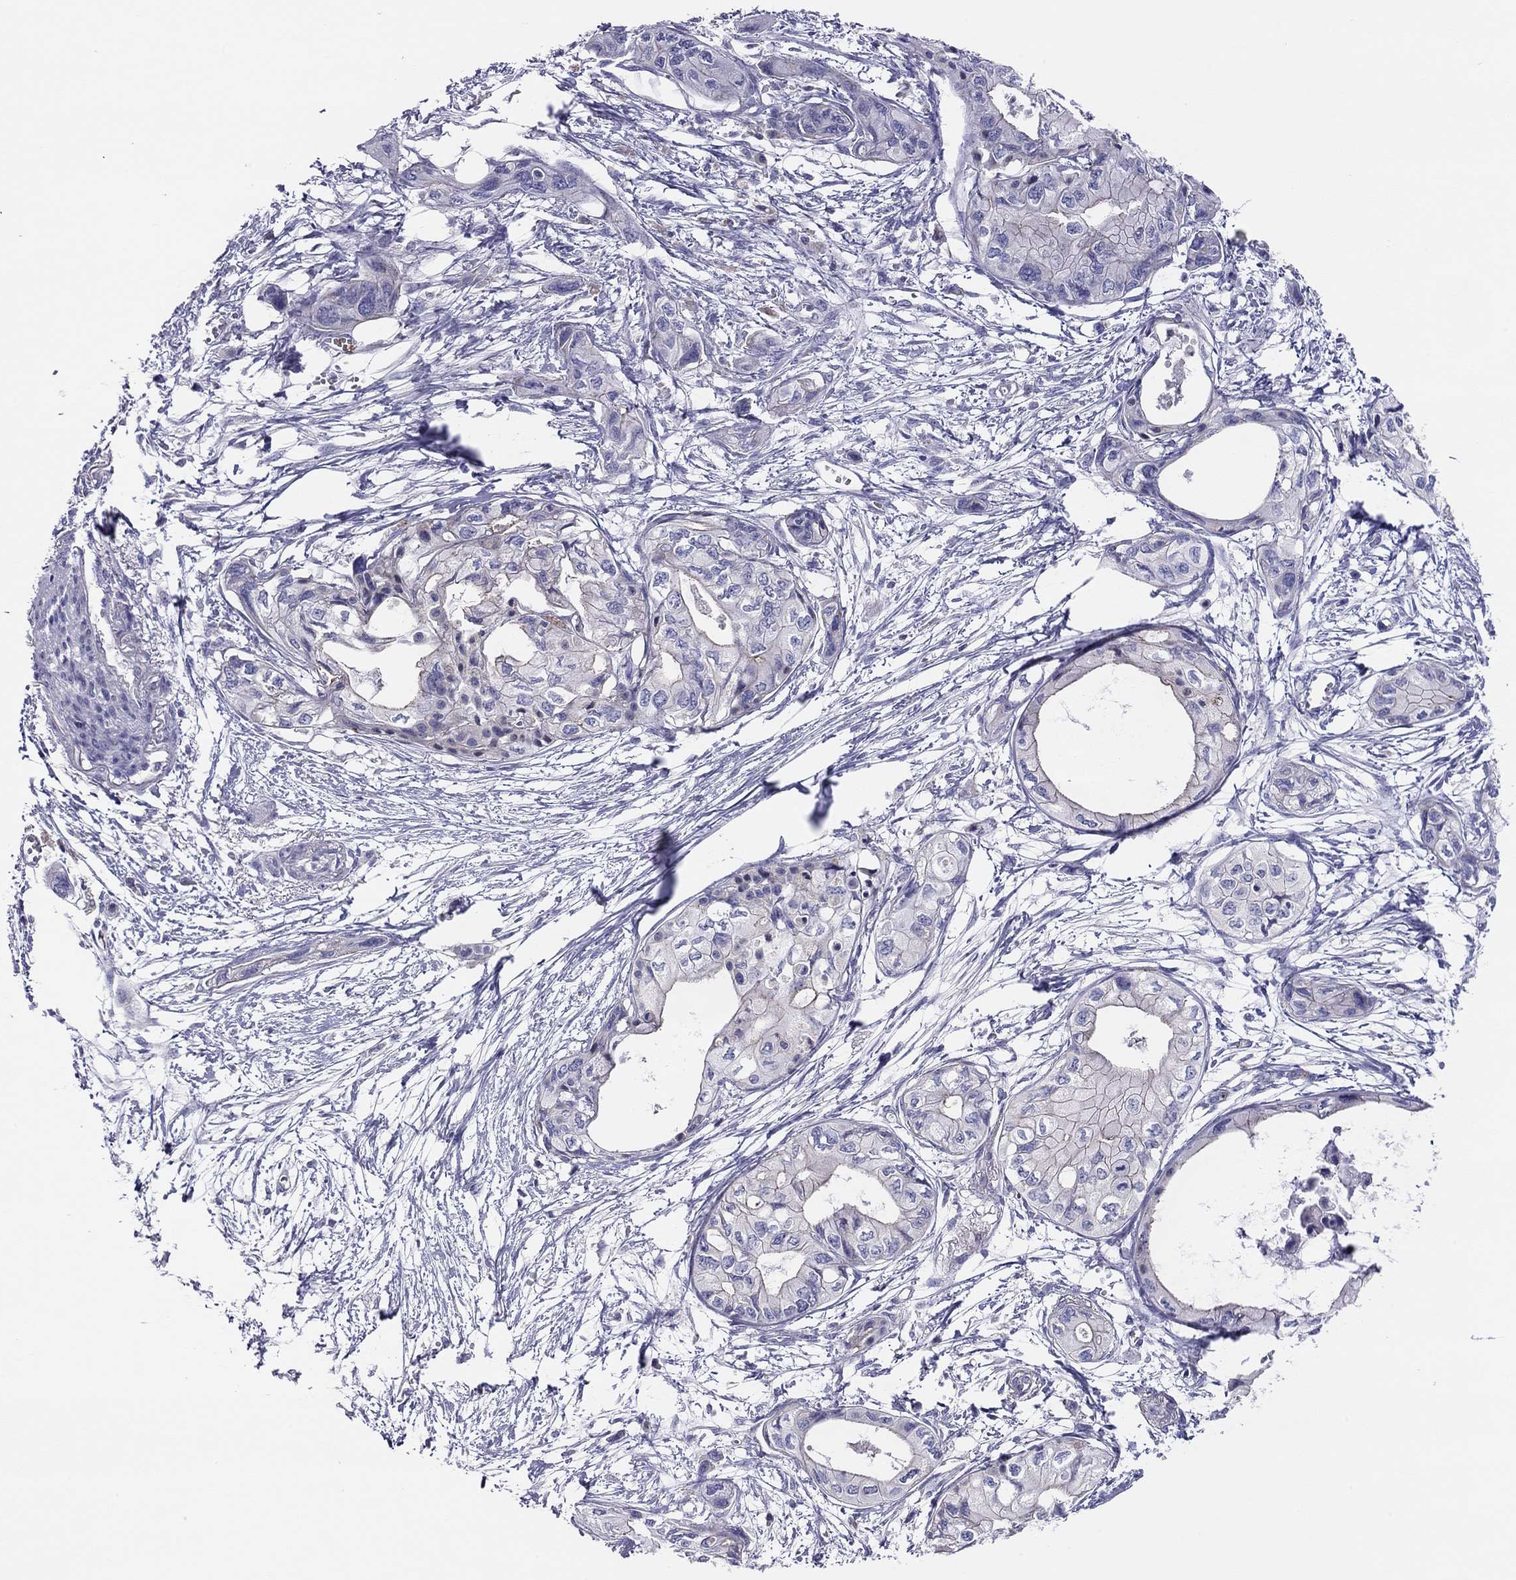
{"staining": {"intensity": "negative", "quantity": "none", "location": "none"}, "tissue": "pancreatic cancer", "cell_type": "Tumor cells", "image_type": "cancer", "snomed": [{"axis": "morphology", "description": "Adenocarcinoma, NOS"}, {"axis": "topography", "description": "Pancreas"}], "caption": "A photomicrograph of human pancreatic adenocarcinoma is negative for staining in tumor cells. (DAB immunohistochemistry visualized using brightfield microscopy, high magnification).", "gene": "MGAT4C", "patient": {"sex": "female", "age": 76}}